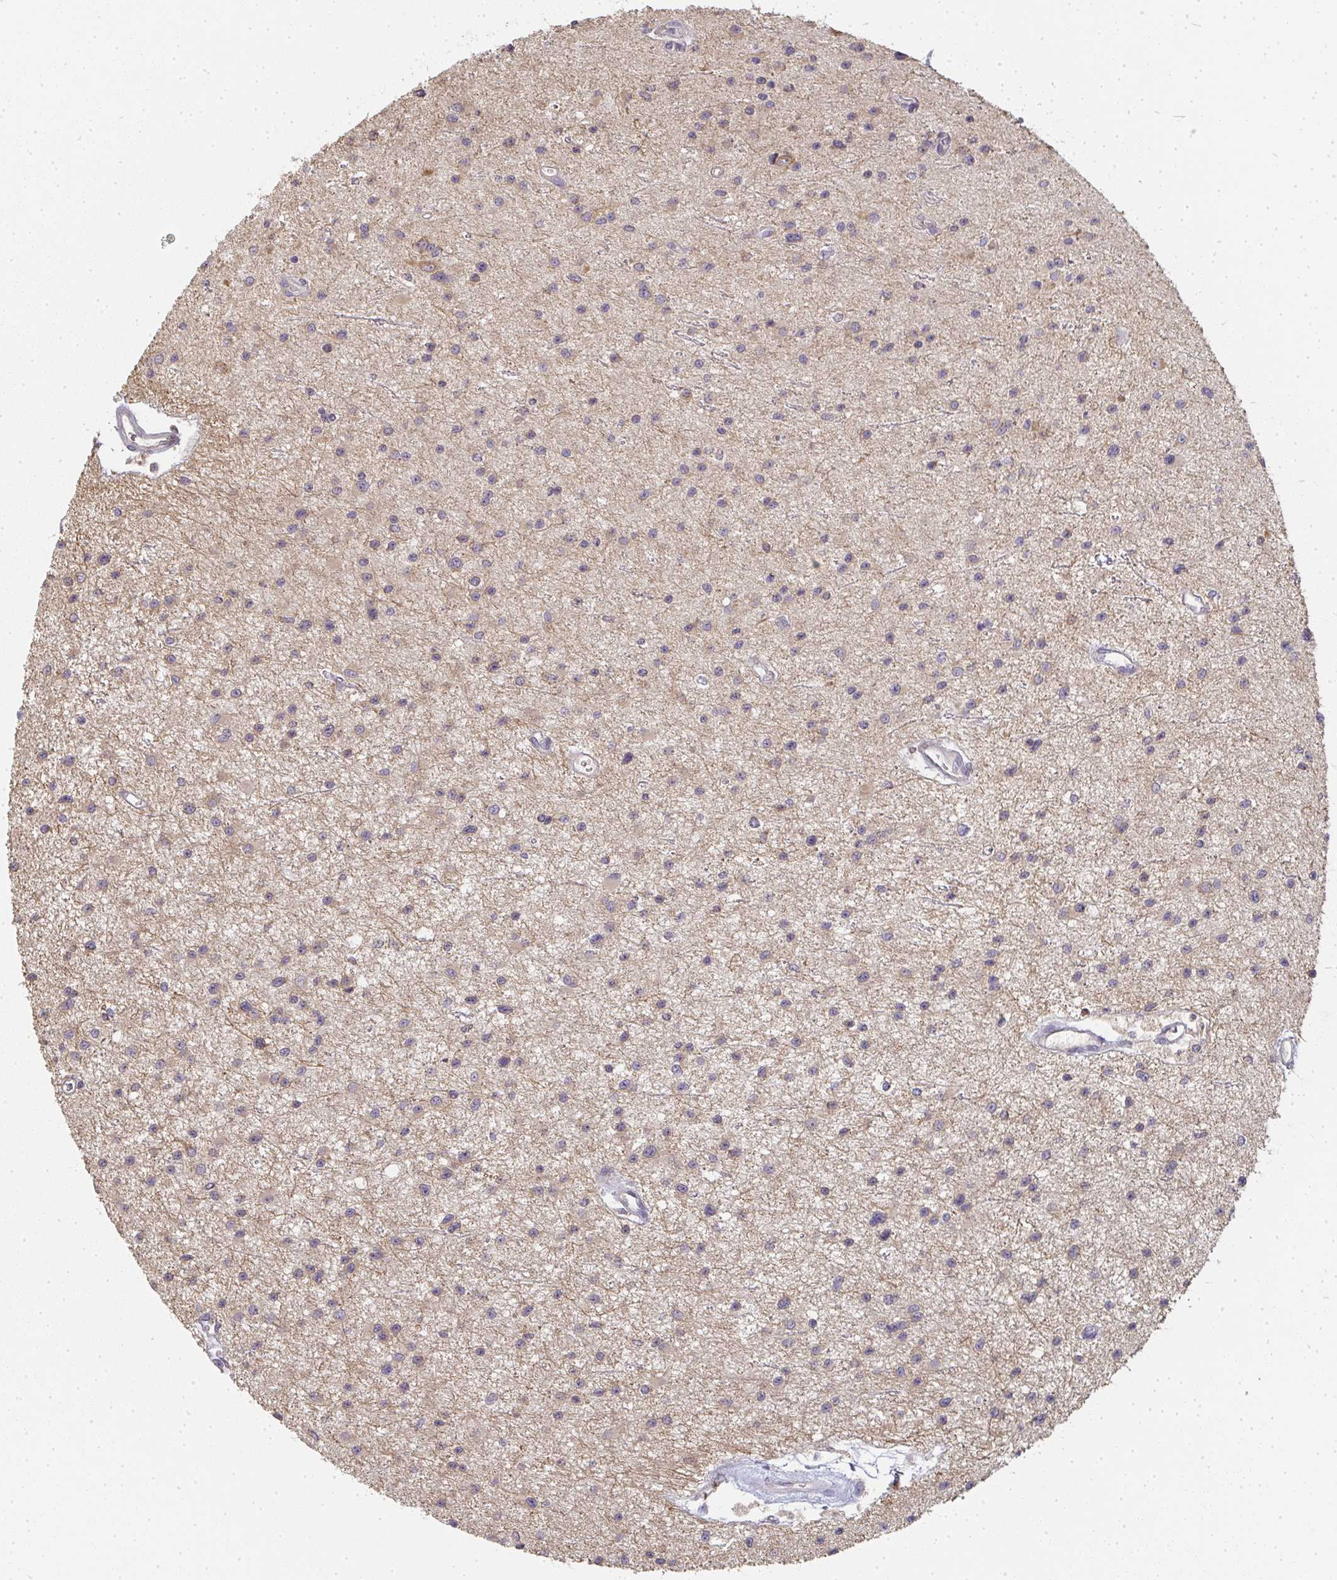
{"staining": {"intensity": "weak", "quantity": "25%-75%", "location": "cytoplasmic/membranous"}, "tissue": "glioma", "cell_type": "Tumor cells", "image_type": "cancer", "snomed": [{"axis": "morphology", "description": "Glioma, malignant, Low grade"}, {"axis": "topography", "description": "Brain"}], "caption": "Immunohistochemistry (IHC) image of neoplastic tissue: human malignant glioma (low-grade) stained using immunohistochemistry (IHC) reveals low levels of weak protein expression localized specifically in the cytoplasmic/membranous of tumor cells, appearing as a cytoplasmic/membranous brown color.", "gene": "SLC35B3", "patient": {"sex": "male", "age": 43}}